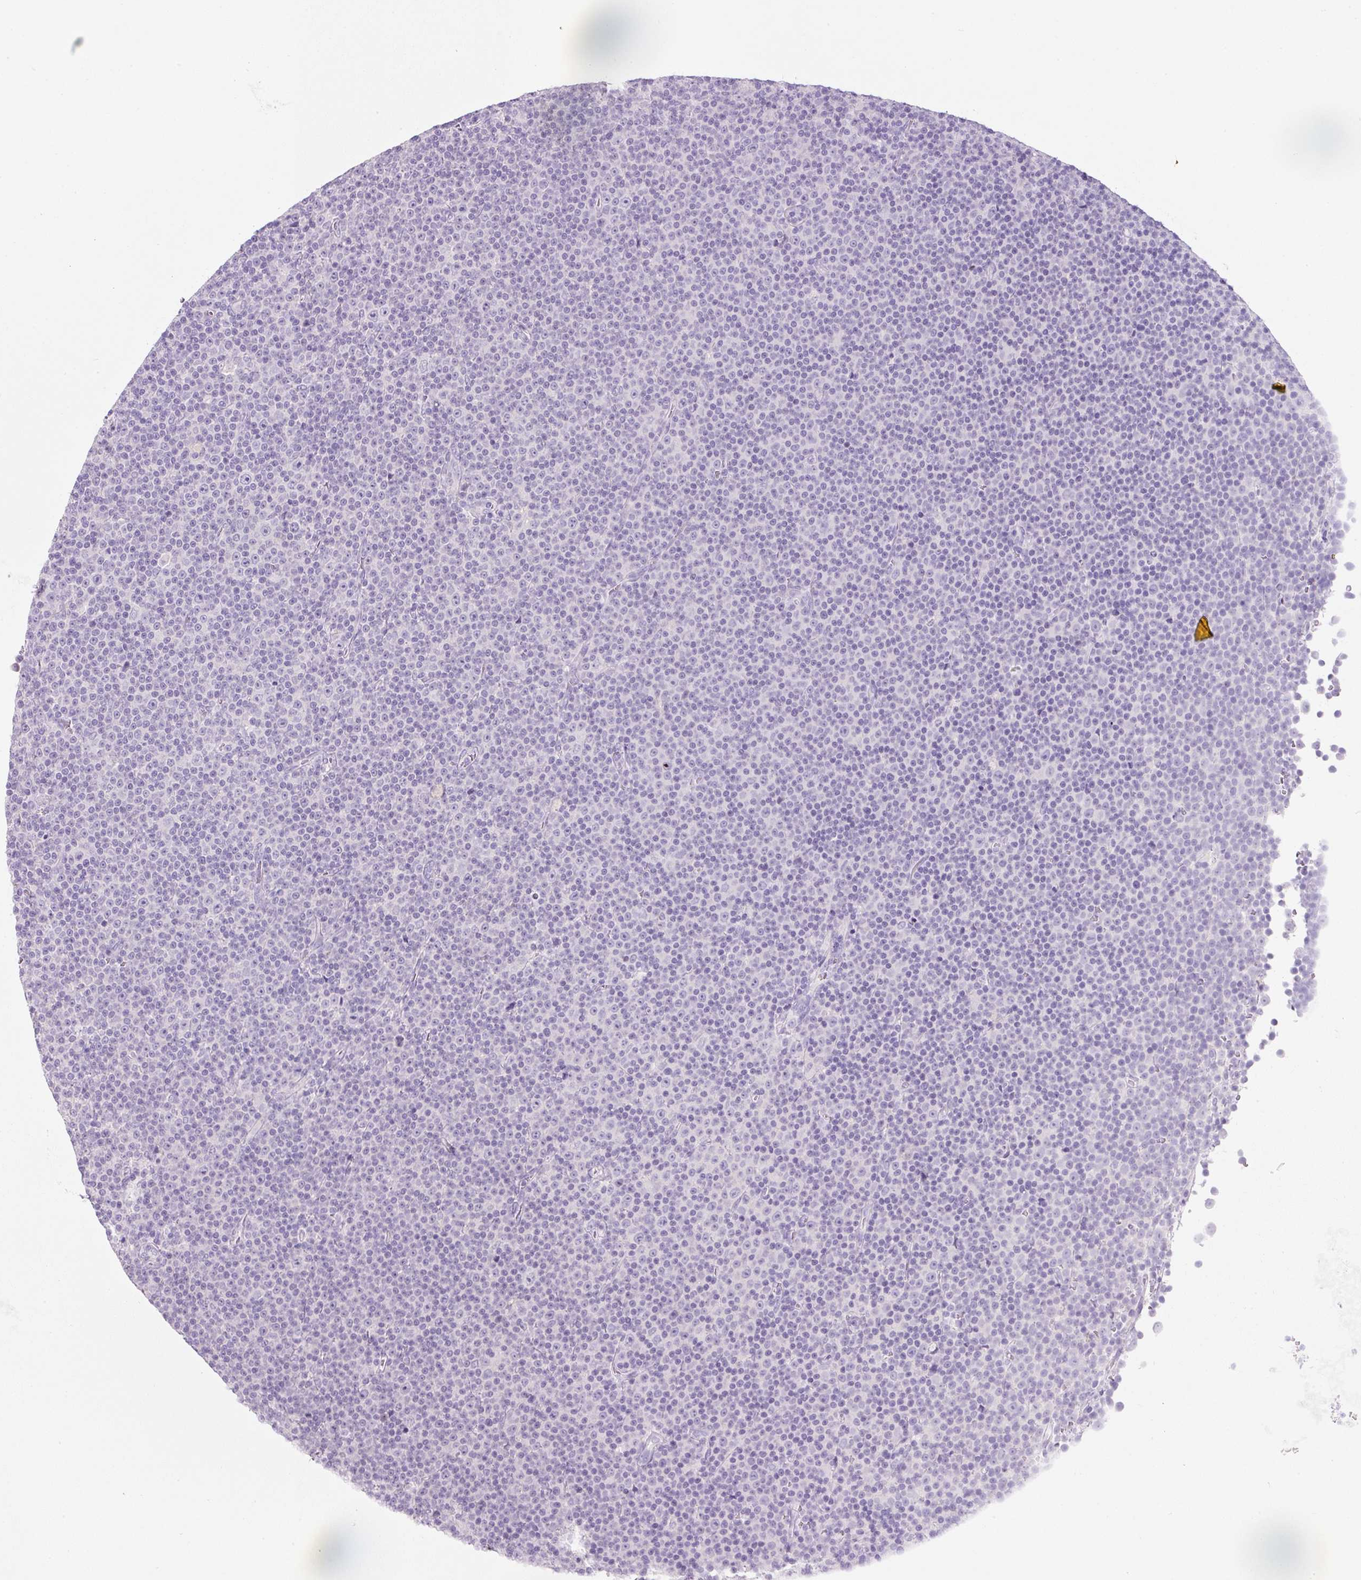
{"staining": {"intensity": "negative", "quantity": "none", "location": "none"}, "tissue": "lymphoma", "cell_type": "Tumor cells", "image_type": "cancer", "snomed": [{"axis": "morphology", "description": "Malignant lymphoma, non-Hodgkin's type, Low grade"}, {"axis": "topography", "description": "Lymph node"}], "caption": "Tumor cells show no significant protein staining in lymphoma. (DAB (3,3'-diaminobenzidine) immunohistochemistry with hematoxylin counter stain).", "gene": "SLC2A2", "patient": {"sex": "female", "age": 67}}